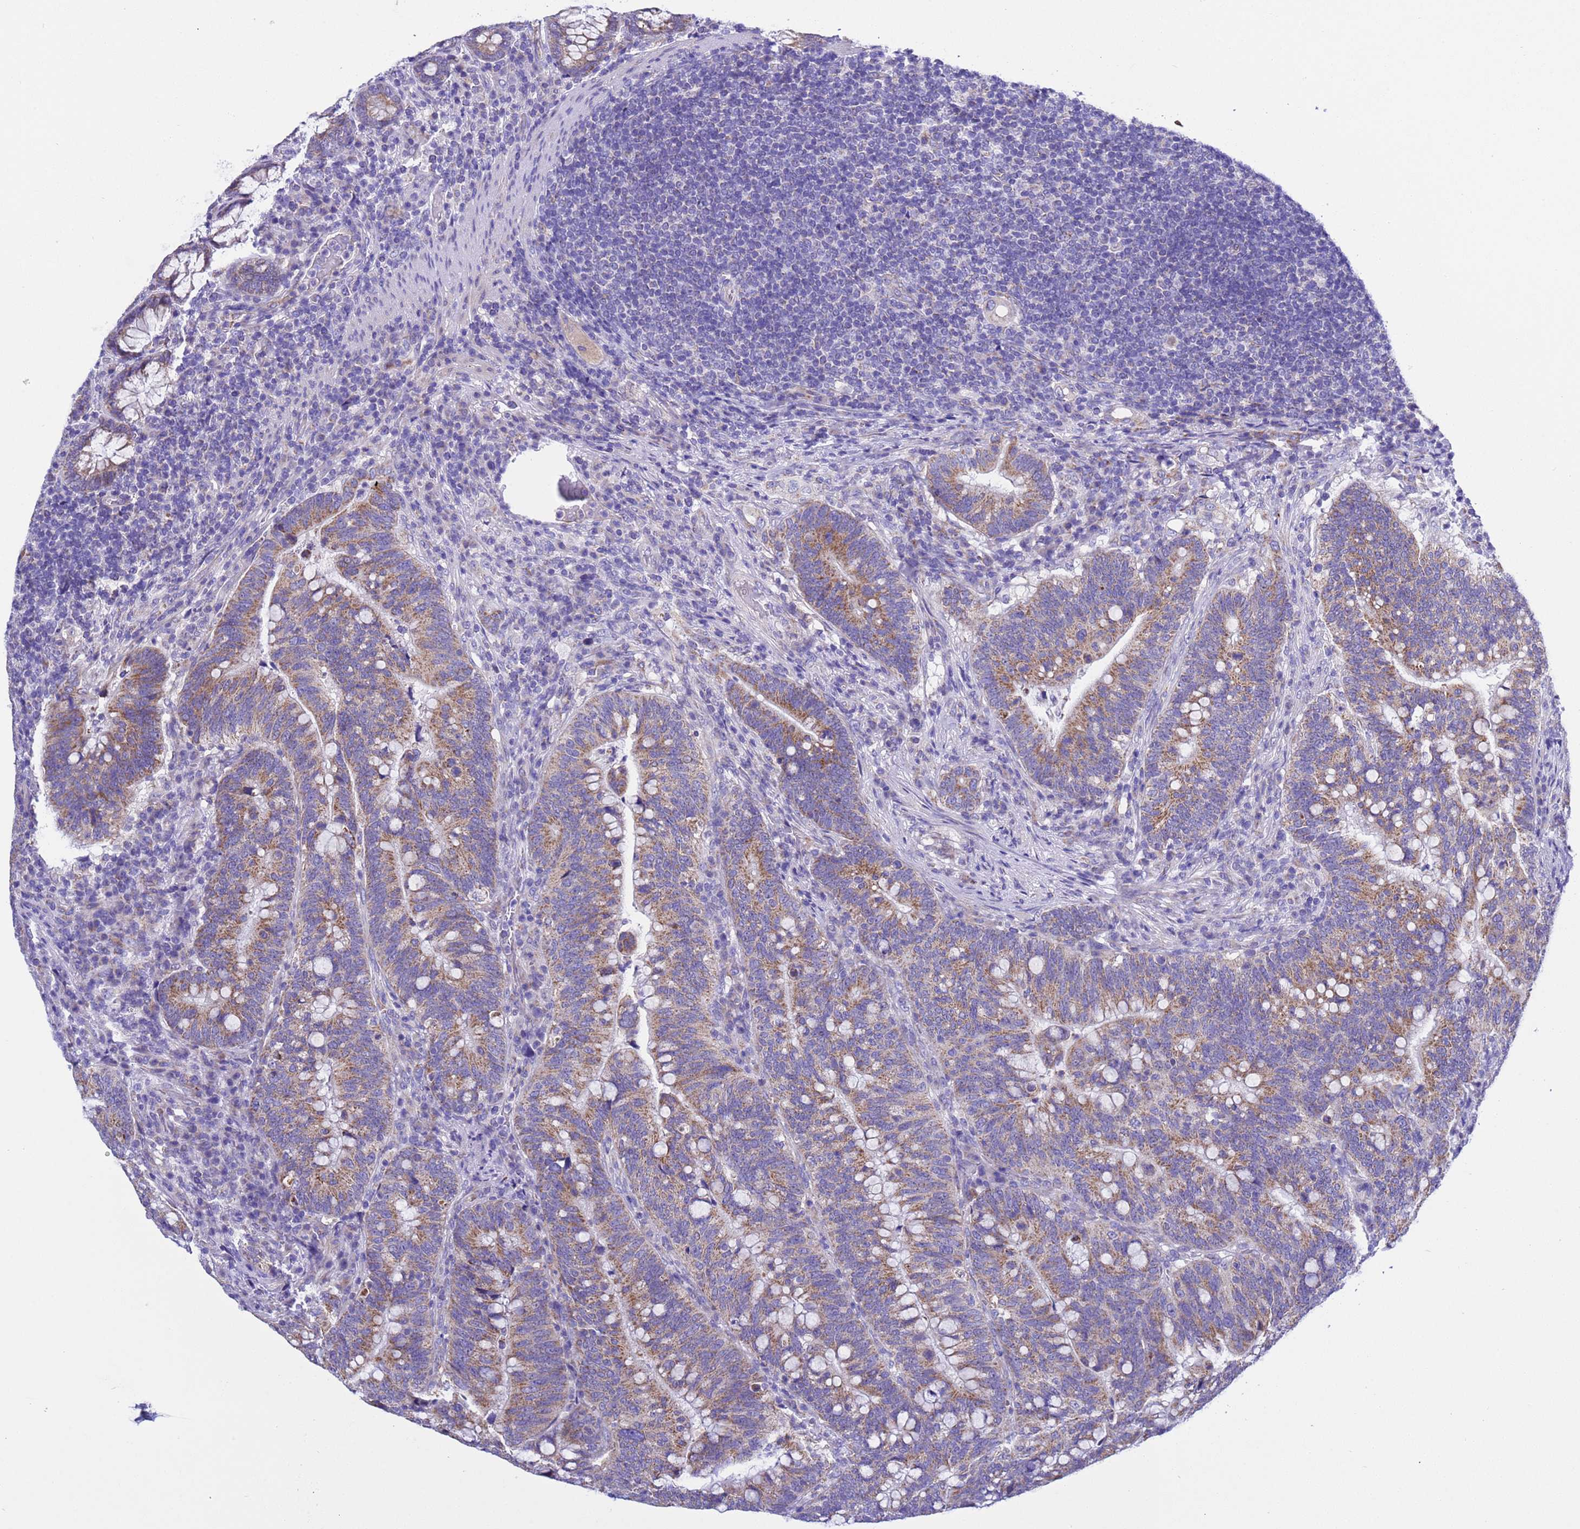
{"staining": {"intensity": "moderate", "quantity": "25%-75%", "location": "cytoplasmic/membranous"}, "tissue": "colorectal cancer", "cell_type": "Tumor cells", "image_type": "cancer", "snomed": [{"axis": "morphology", "description": "Normal tissue, NOS"}, {"axis": "morphology", "description": "Adenocarcinoma, NOS"}, {"axis": "topography", "description": "Colon"}], "caption": "Colorectal adenocarcinoma stained with a protein marker demonstrates moderate staining in tumor cells.", "gene": "CCDC191", "patient": {"sex": "female", "age": 66}}